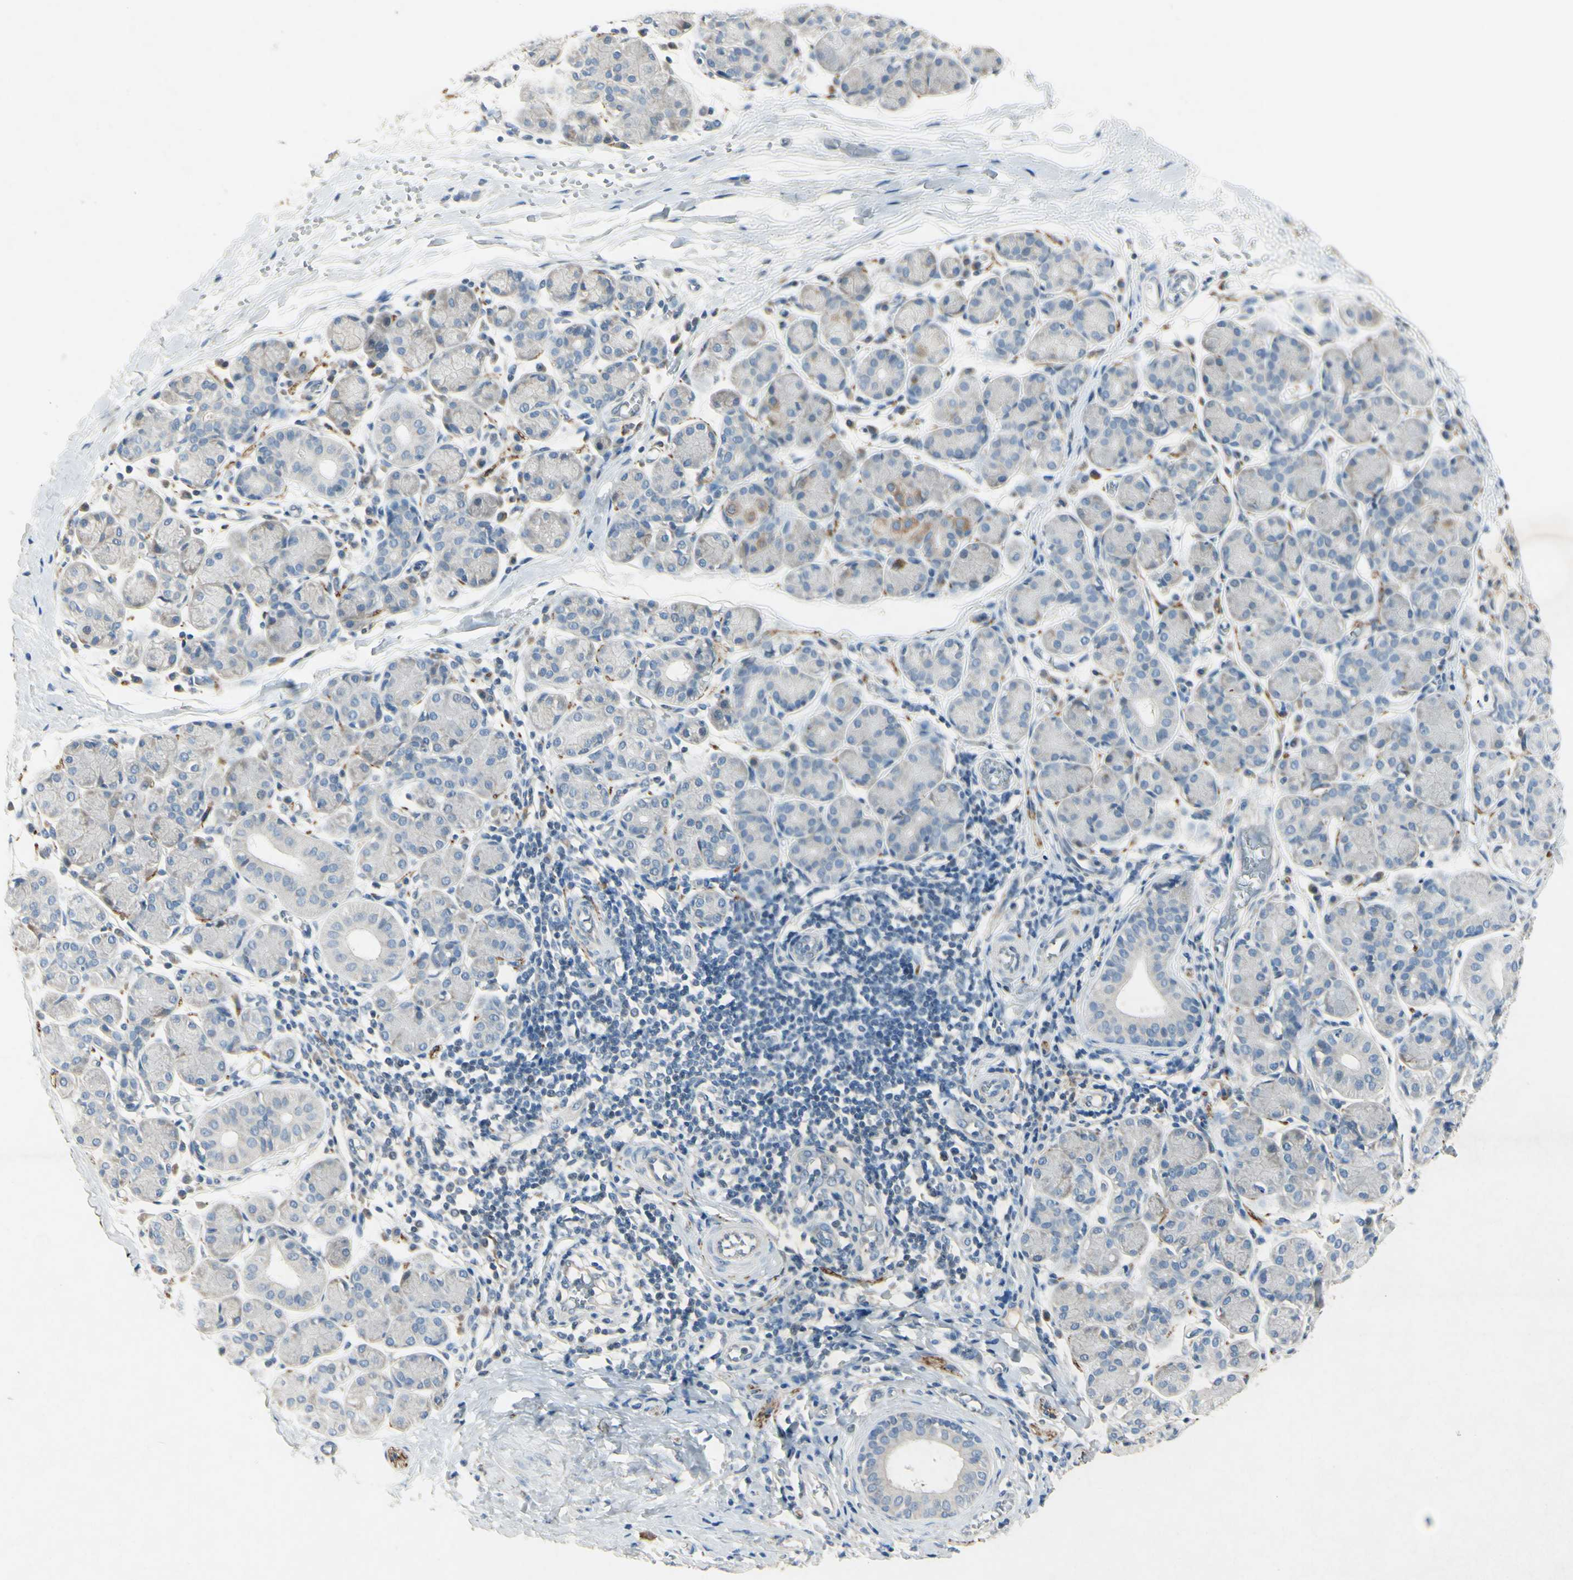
{"staining": {"intensity": "weak", "quantity": "<25%", "location": "cytoplasmic/membranous"}, "tissue": "salivary gland", "cell_type": "Glandular cells", "image_type": "normal", "snomed": [{"axis": "morphology", "description": "Normal tissue, NOS"}, {"axis": "morphology", "description": "Inflammation, NOS"}, {"axis": "topography", "description": "Lymph node"}, {"axis": "topography", "description": "Salivary gland"}], "caption": "The photomicrograph demonstrates no staining of glandular cells in benign salivary gland.", "gene": "SNAP91", "patient": {"sex": "male", "age": 3}}